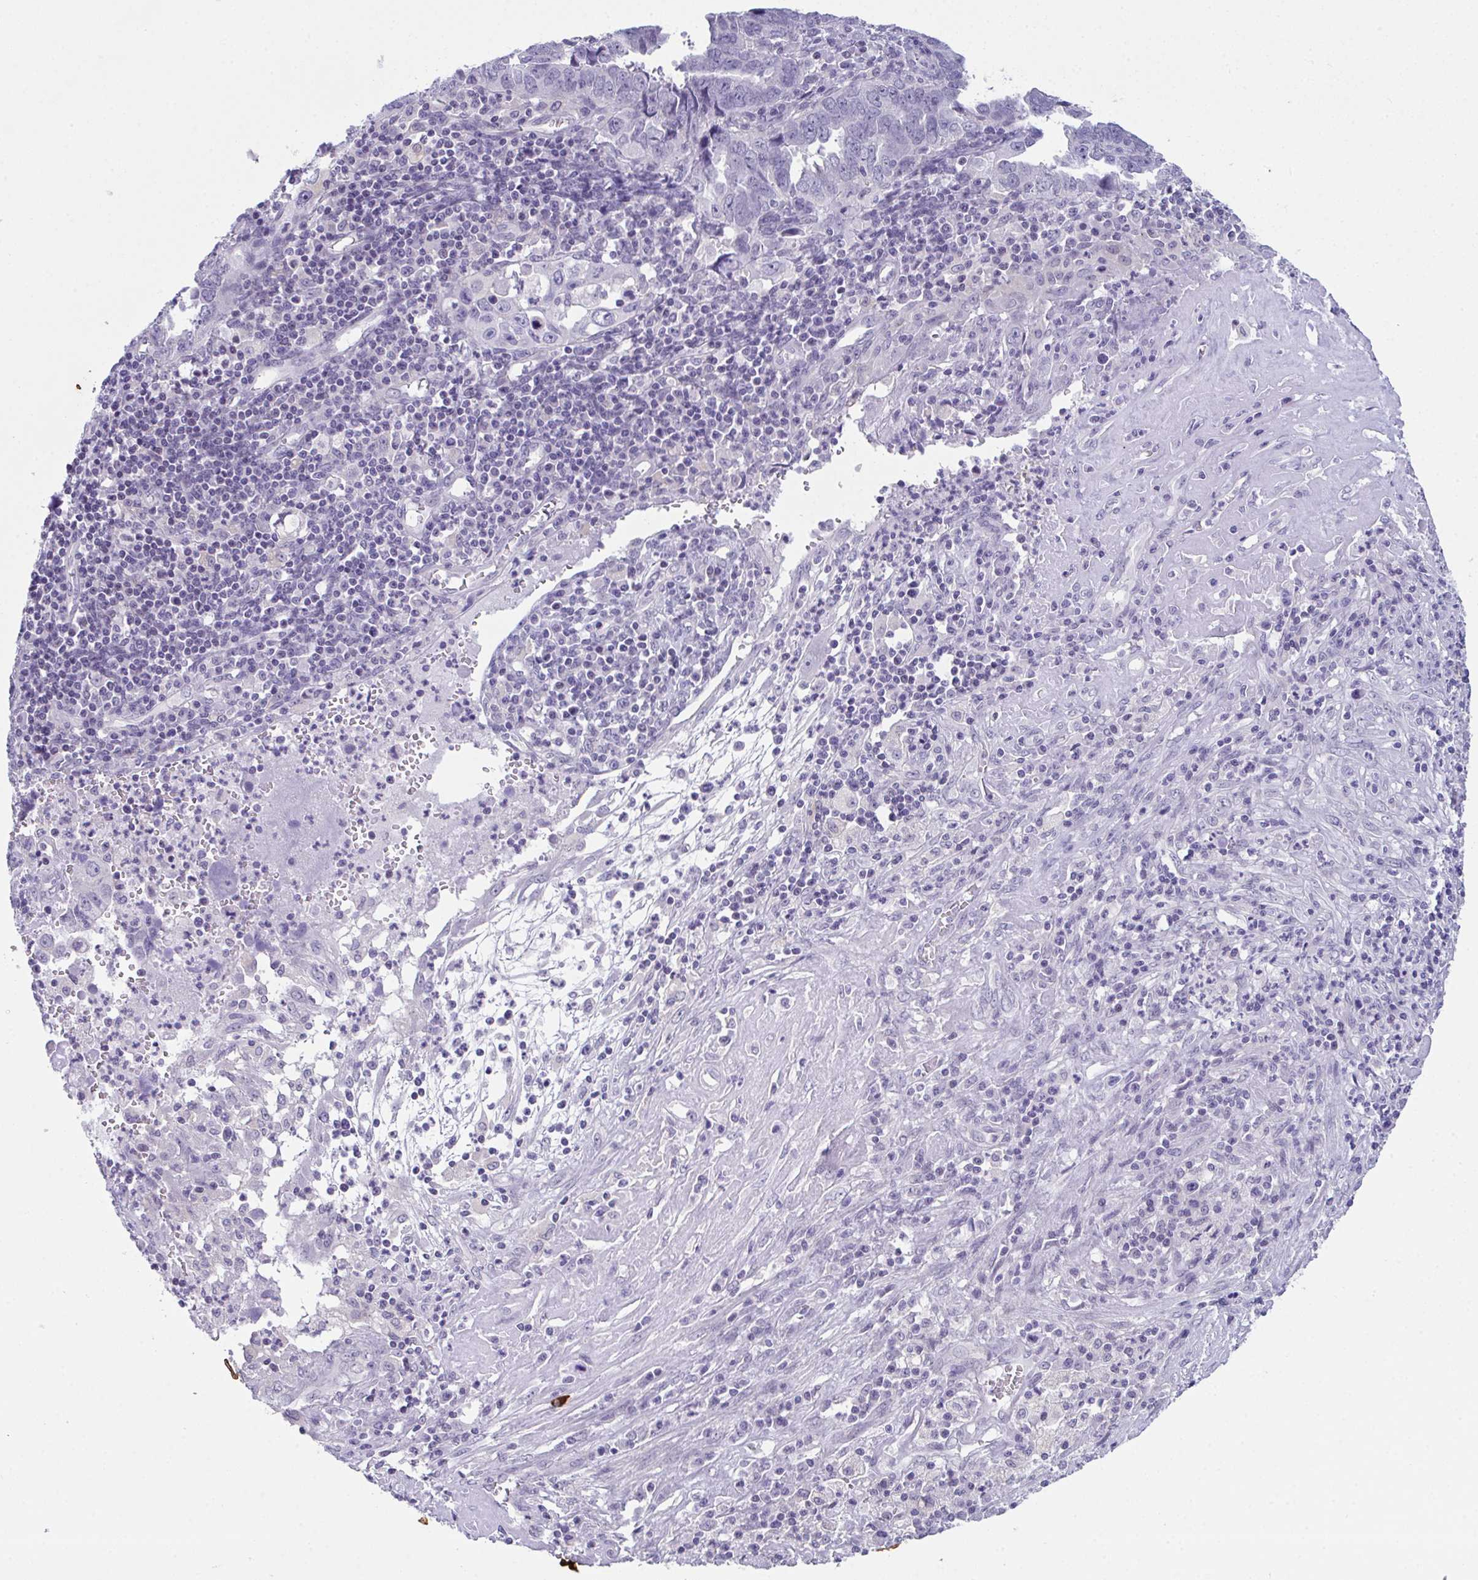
{"staining": {"intensity": "negative", "quantity": "none", "location": "none"}, "tissue": "endometrial cancer", "cell_type": "Tumor cells", "image_type": "cancer", "snomed": [{"axis": "morphology", "description": "Adenocarcinoma, NOS"}, {"axis": "topography", "description": "Uterus"}], "caption": "Protein analysis of endometrial adenocarcinoma displays no significant positivity in tumor cells.", "gene": "ATP6V0D2", "patient": {"sex": "female", "age": 62}}